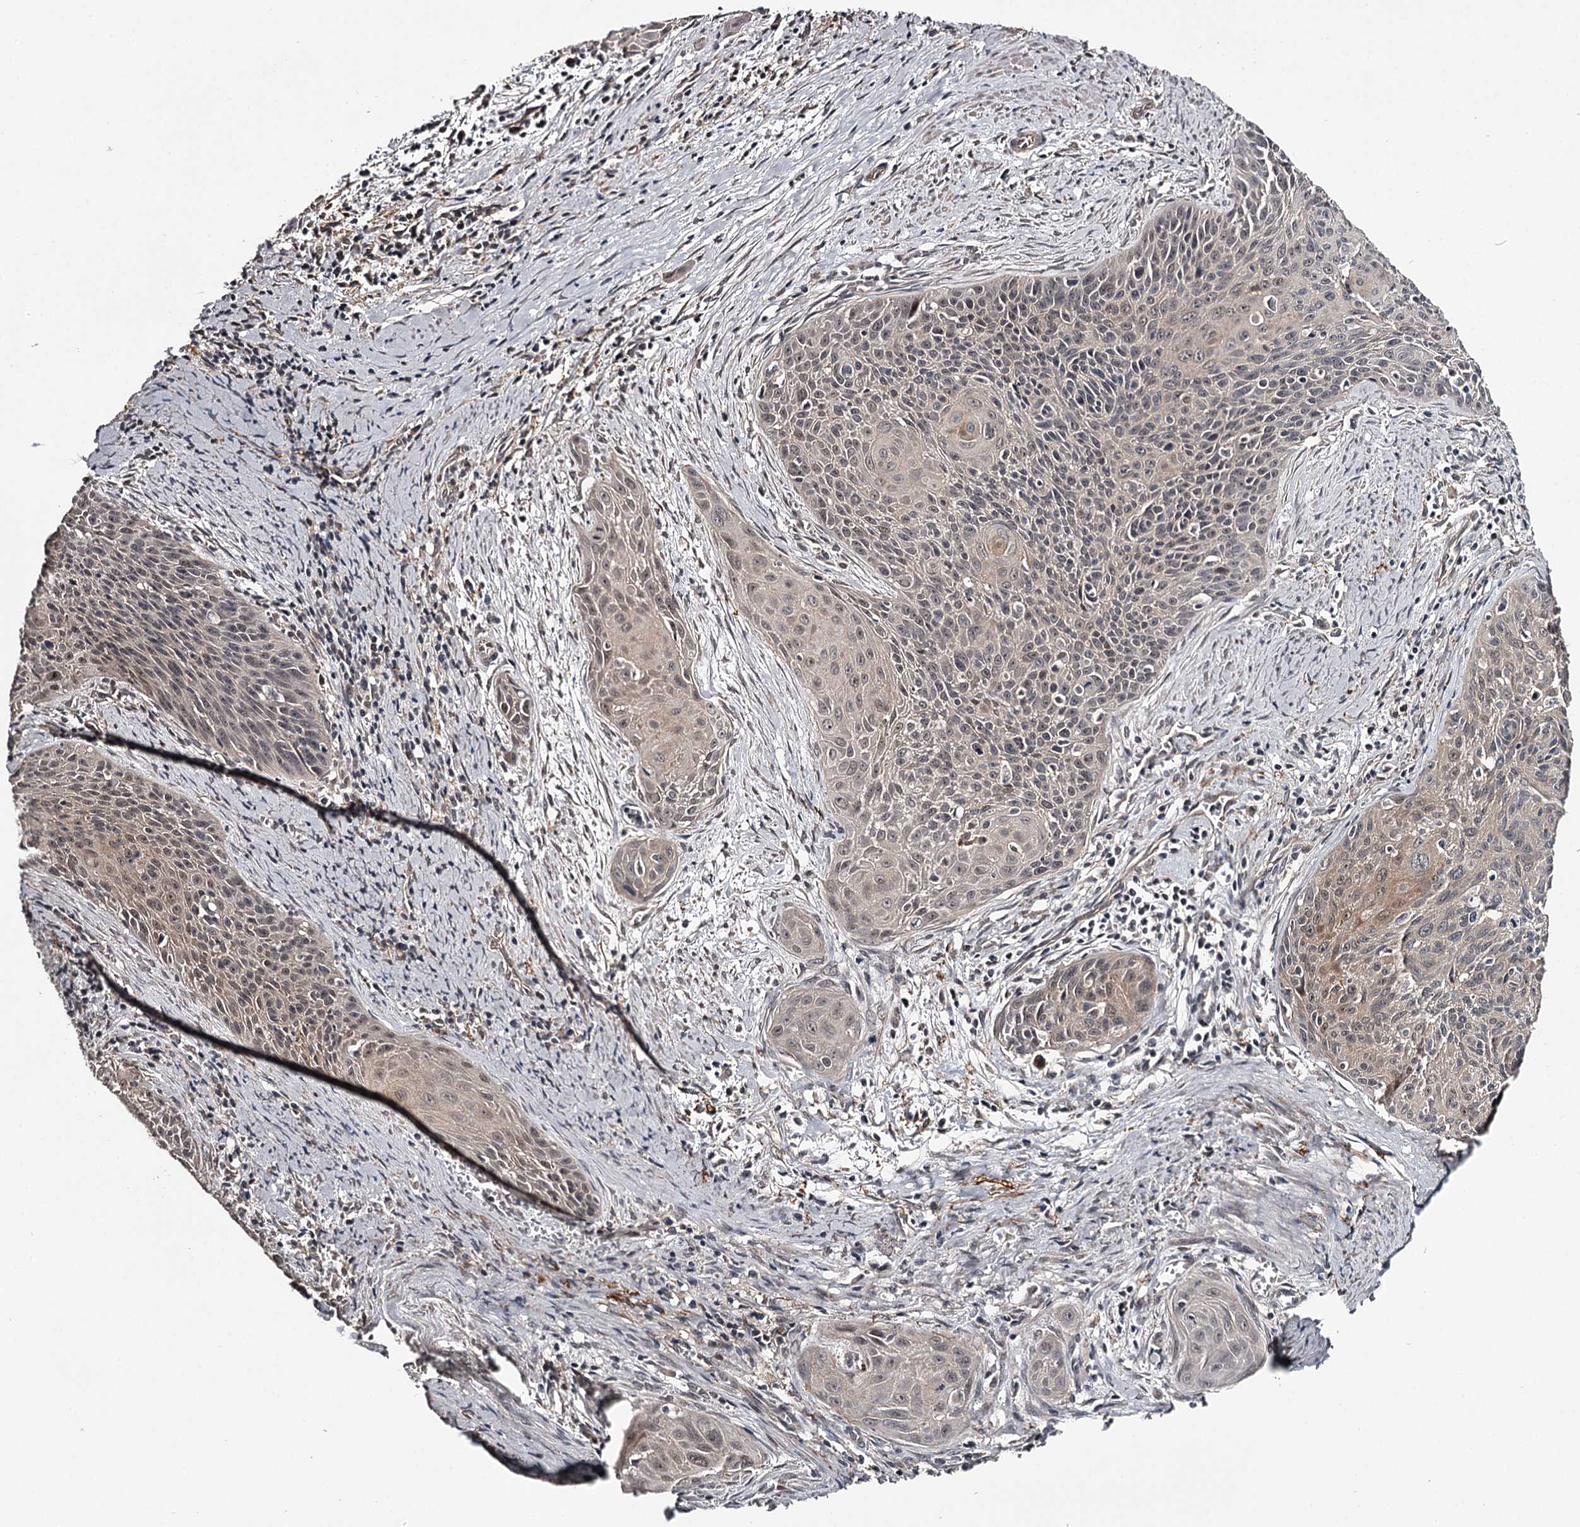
{"staining": {"intensity": "moderate", "quantity": "<25%", "location": "cytoplasmic/membranous"}, "tissue": "cervical cancer", "cell_type": "Tumor cells", "image_type": "cancer", "snomed": [{"axis": "morphology", "description": "Squamous cell carcinoma, NOS"}, {"axis": "topography", "description": "Cervix"}], "caption": "An image of human cervical cancer stained for a protein demonstrates moderate cytoplasmic/membranous brown staining in tumor cells.", "gene": "CWF19L2", "patient": {"sex": "female", "age": 55}}